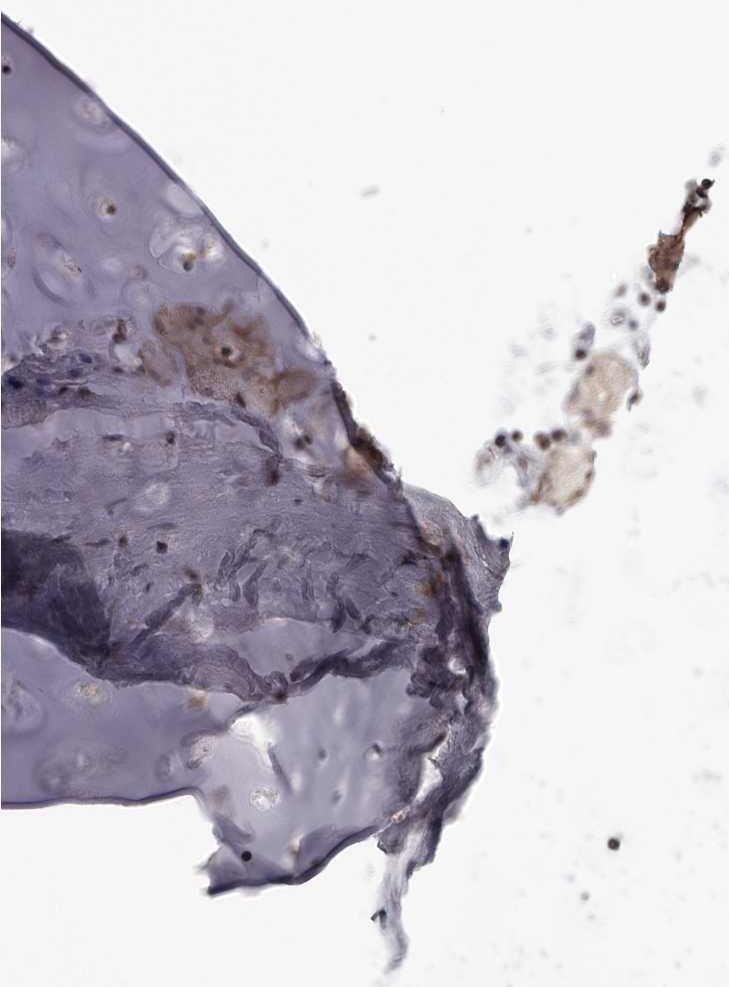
{"staining": {"intensity": "weak", "quantity": ">75%", "location": "nuclear"}, "tissue": "adipose tissue", "cell_type": "Adipocytes", "image_type": "normal", "snomed": [{"axis": "morphology", "description": "Normal tissue, NOS"}, {"axis": "topography", "description": "Cartilage tissue"}], "caption": "Immunohistochemical staining of unremarkable adipose tissue reveals >75% levels of weak nuclear protein positivity in approximately >75% of adipocytes.", "gene": "BAD", "patient": {"sex": "female", "age": 63}}